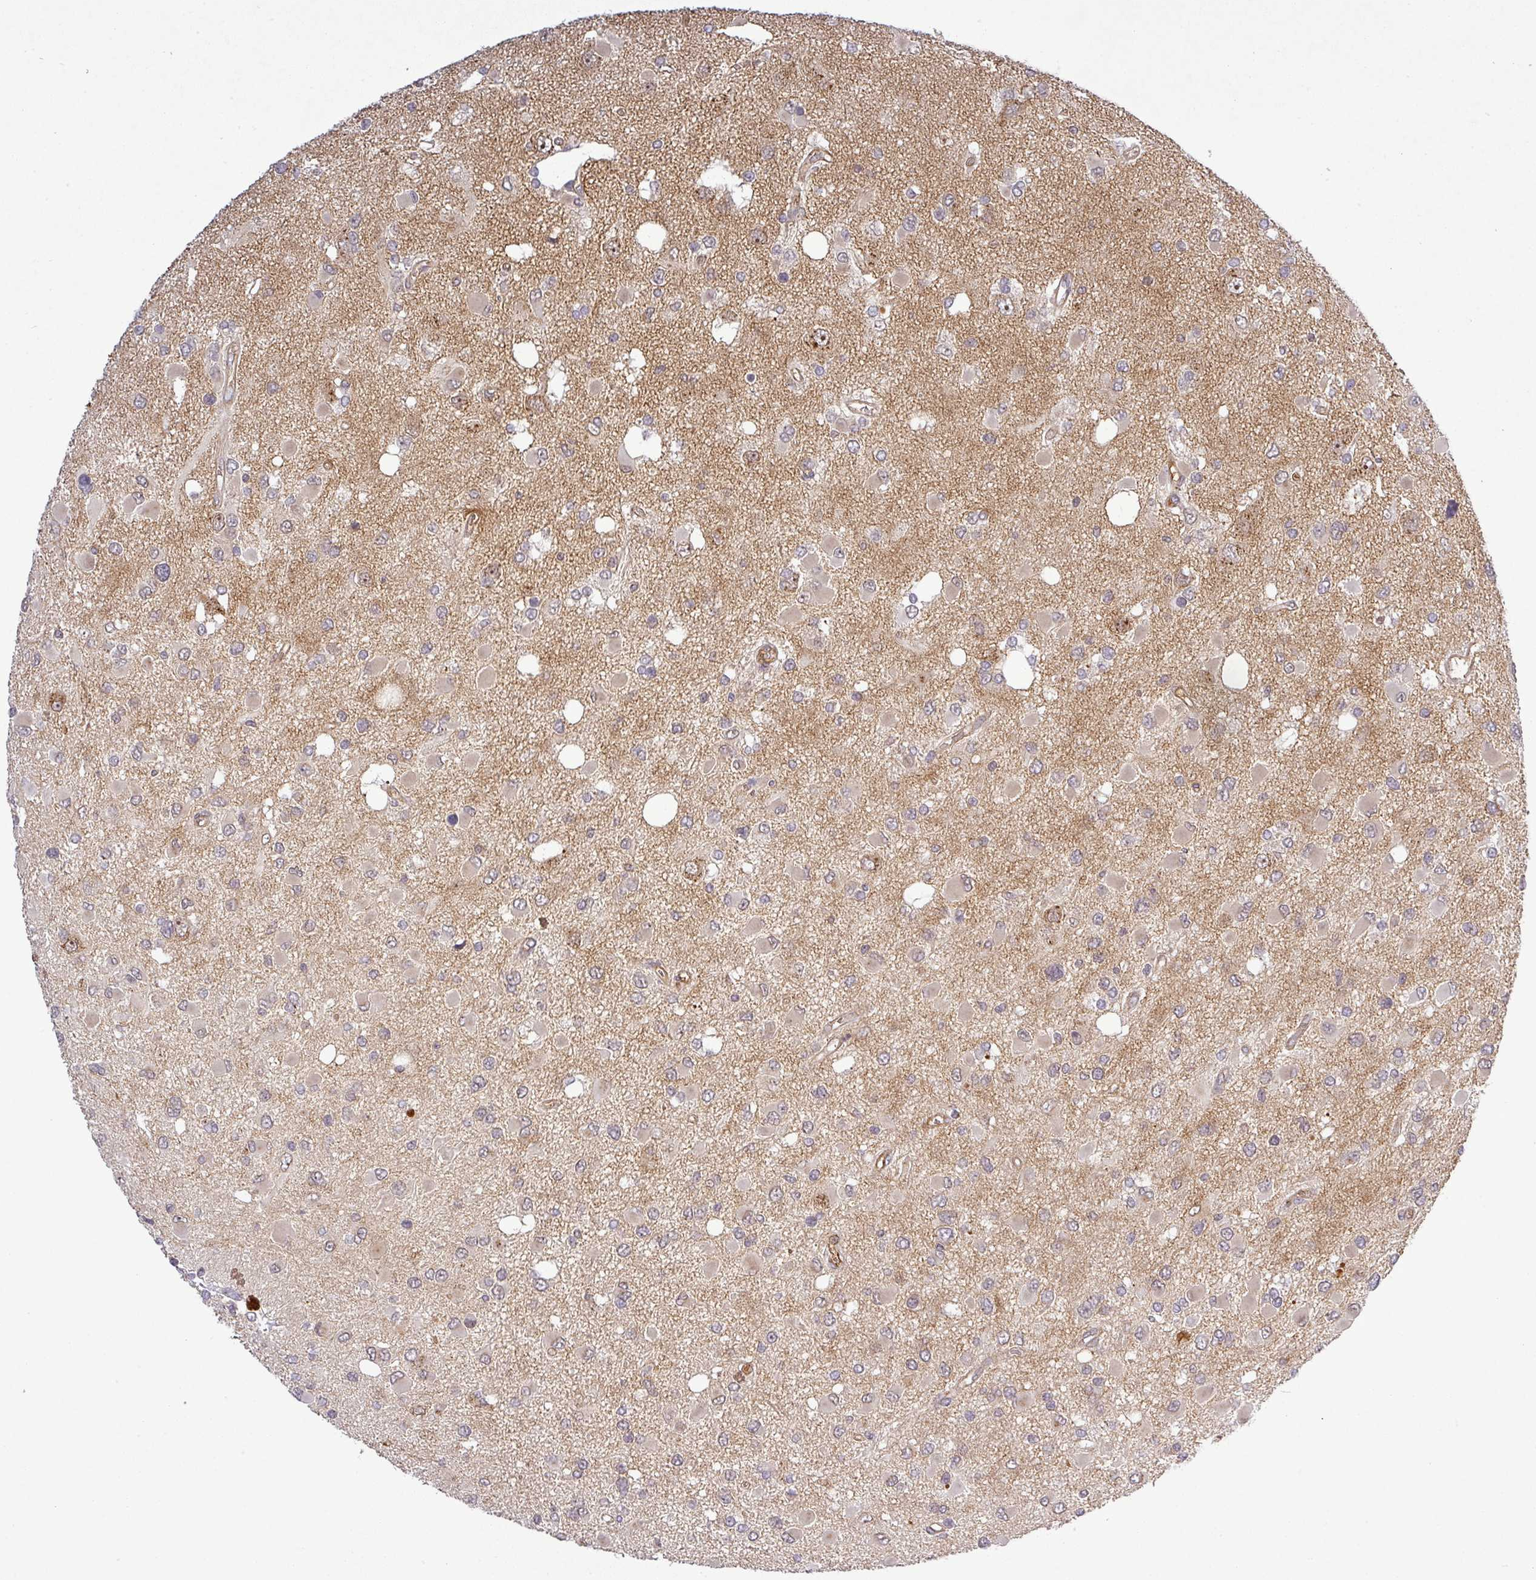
{"staining": {"intensity": "negative", "quantity": "none", "location": "none"}, "tissue": "glioma", "cell_type": "Tumor cells", "image_type": "cancer", "snomed": [{"axis": "morphology", "description": "Glioma, malignant, High grade"}, {"axis": "topography", "description": "Brain"}], "caption": "Malignant glioma (high-grade) was stained to show a protein in brown. There is no significant positivity in tumor cells.", "gene": "PCDH1", "patient": {"sex": "male", "age": 53}}